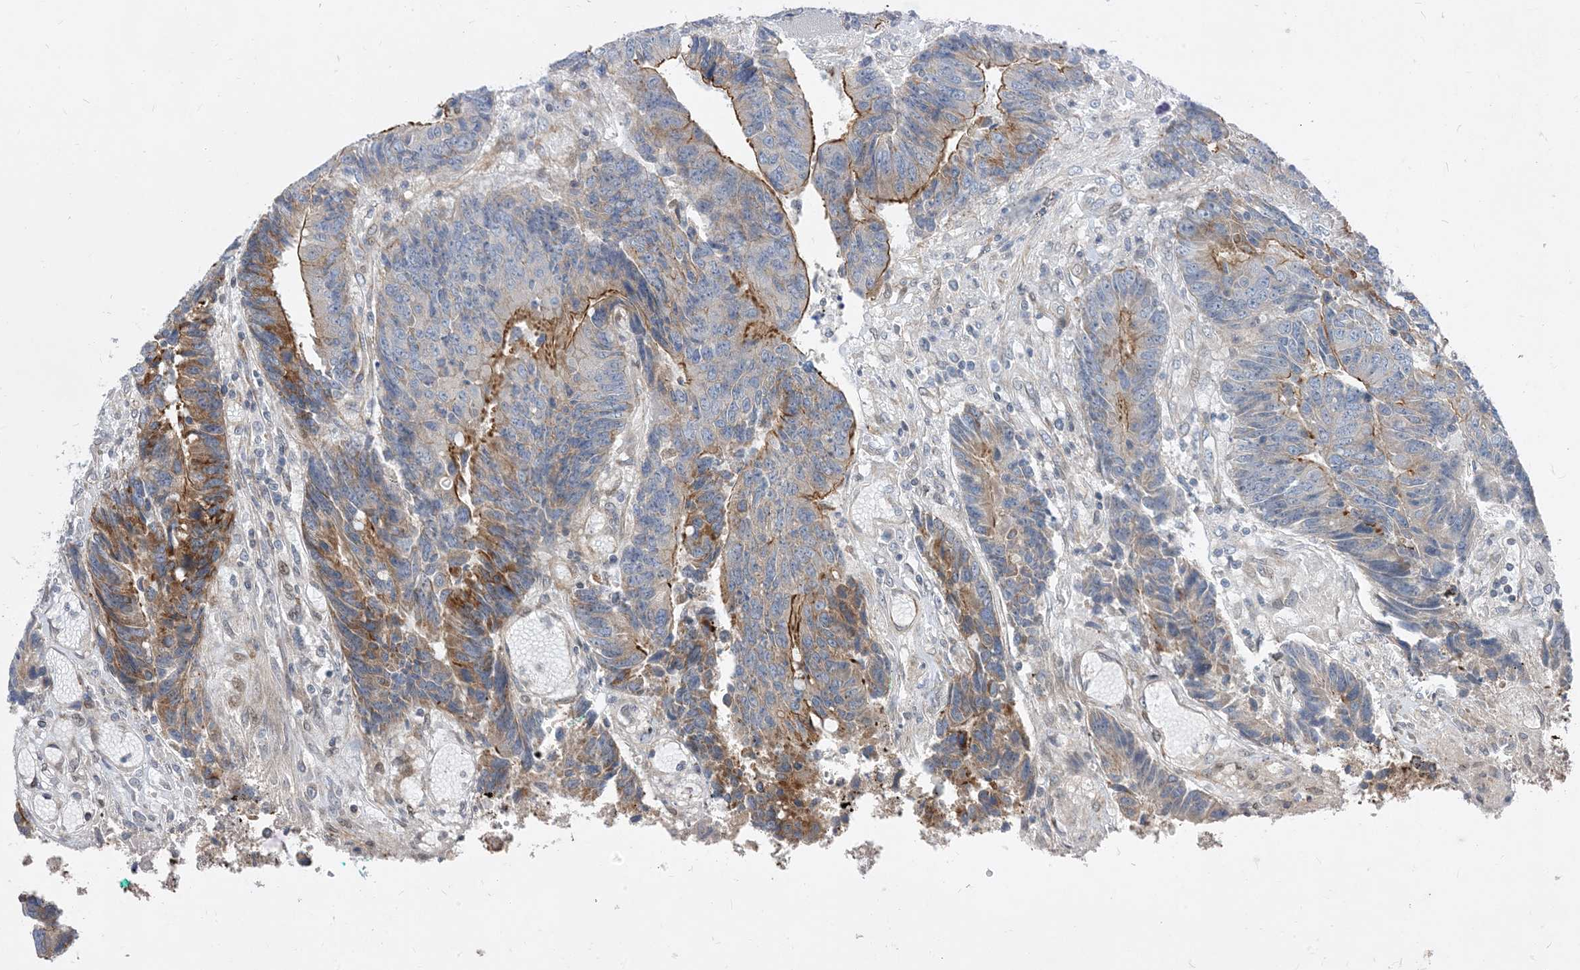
{"staining": {"intensity": "moderate", "quantity": "25%-75%", "location": "cytoplasmic/membranous"}, "tissue": "colorectal cancer", "cell_type": "Tumor cells", "image_type": "cancer", "snomed": [{"axis": "morphology", "description": "Adenocarcinoma, NOS"}, {"axis": "topography", "description": "Rectum"}], "caption": "A brown stain shows moderate cytoplasmic/membranous expression of a protein in human adenocarcinoma (colorectal) tumor cells. (DAB (3,3'-diaminobenzidine) IHC, brown staining for protein, blue staining for nuclei).", "gene": "TYSND1", "patient": {"sex": "male", "age": 84}}